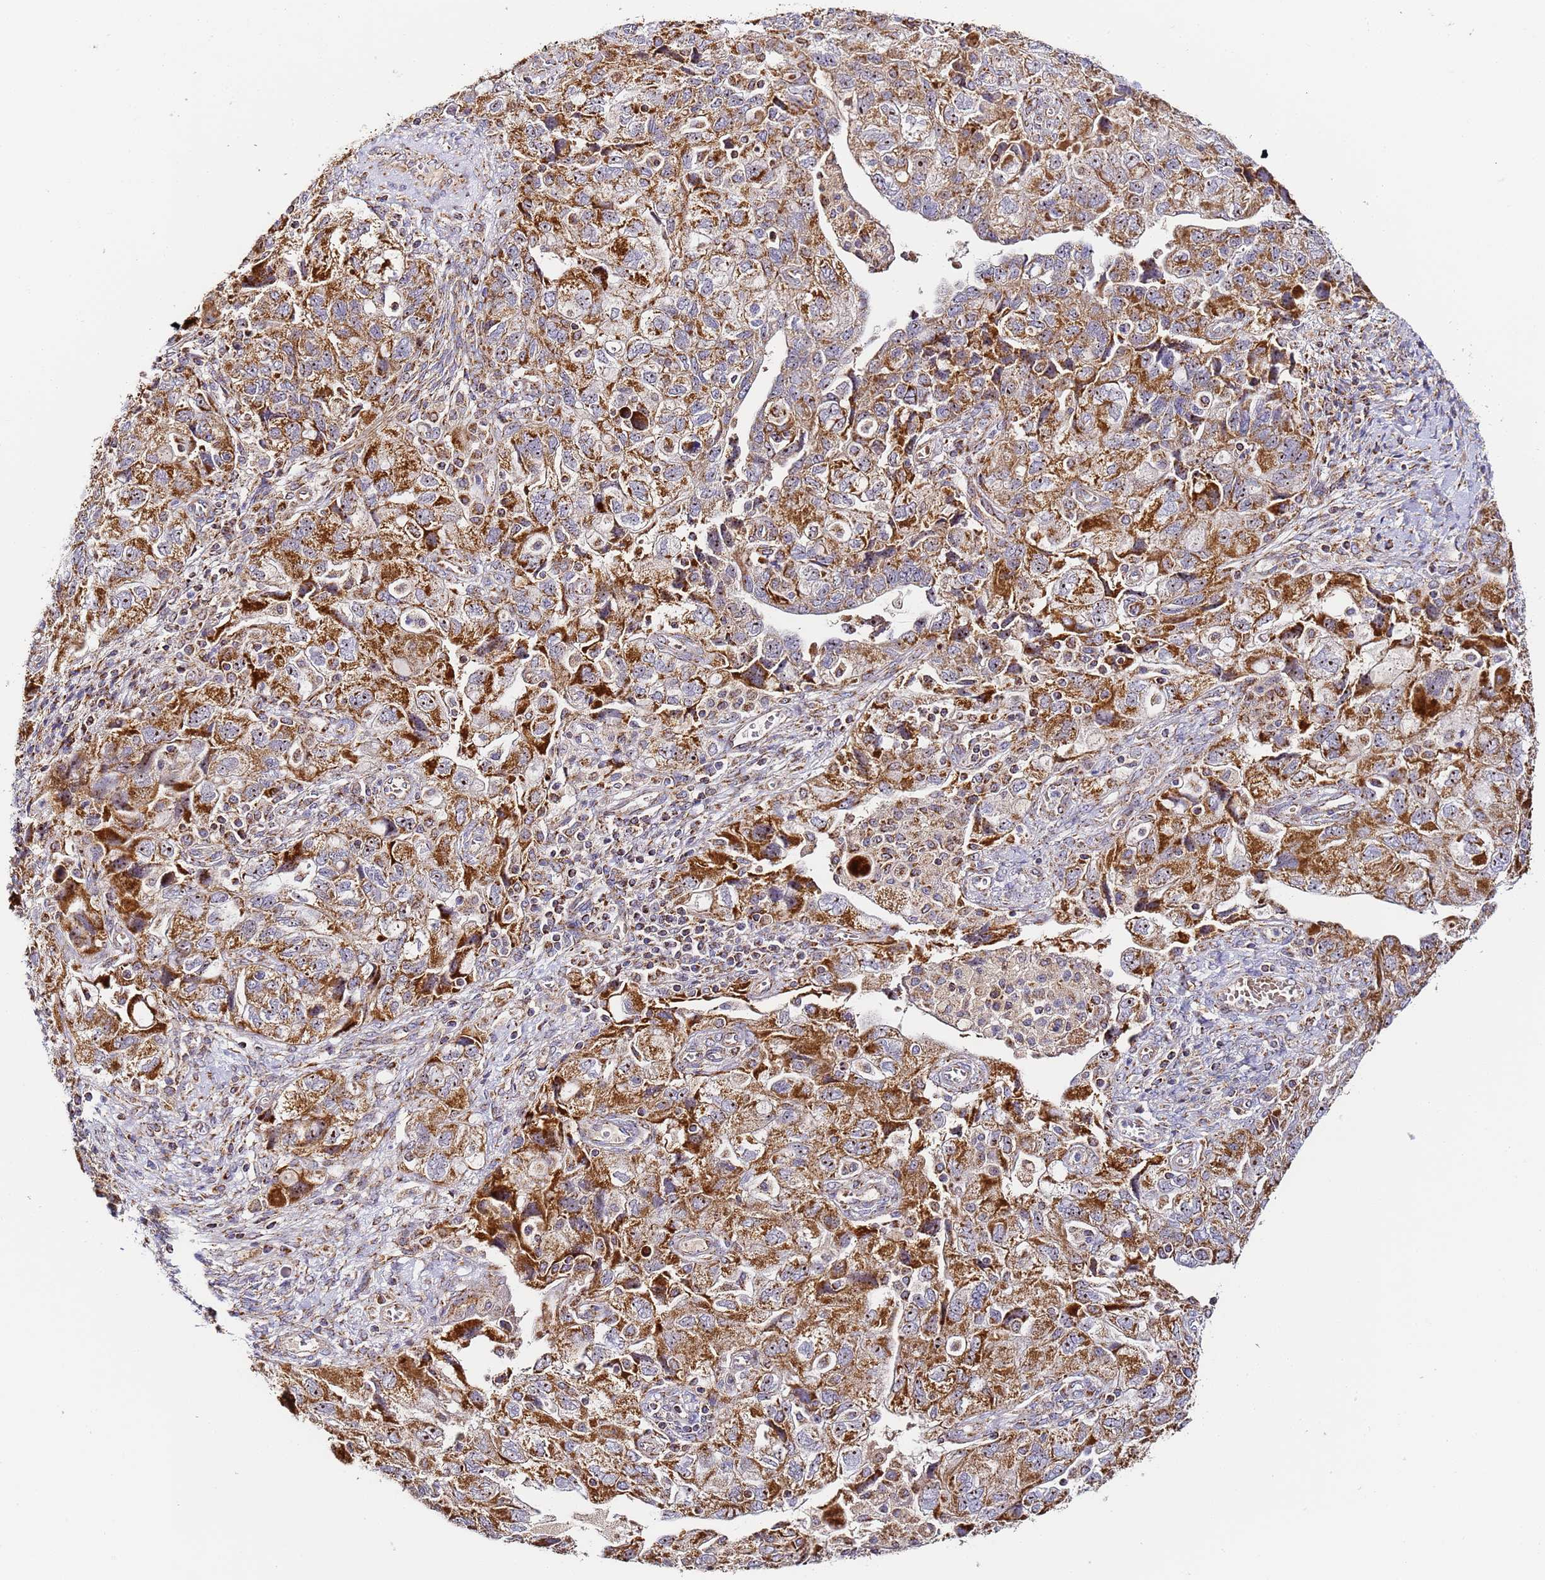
{"staining": {"intensity": "strong", "quantity": "25%-75%", "location": "cytoplasmic/membranous,nuclear"}, "tissue": "ovarian cancer", "cell_type": "Tumor cells", "image_type": "cancer", "snomed": [{"axis": "morphology", "description": "Carcinoma, NOS"}, {"axis": "morphology", "description": "Cystadenocarcinoma, serous, NOS"}, {"axis": "topography", "description": "Ovary"}], "caption": "Brown immunohistochemical staining in carcinoma (ovarian) exhibits strong cytoplasmic/membranous and nuclear positivity in about 25%-75% of tumor cells. The protein is stained brown, and the nuclei are stained in blue (DAB IHC with brightfield microscopy, high magnification).", "gene": "FRG2C", "patient": {"sex": "female", "age": 69}}